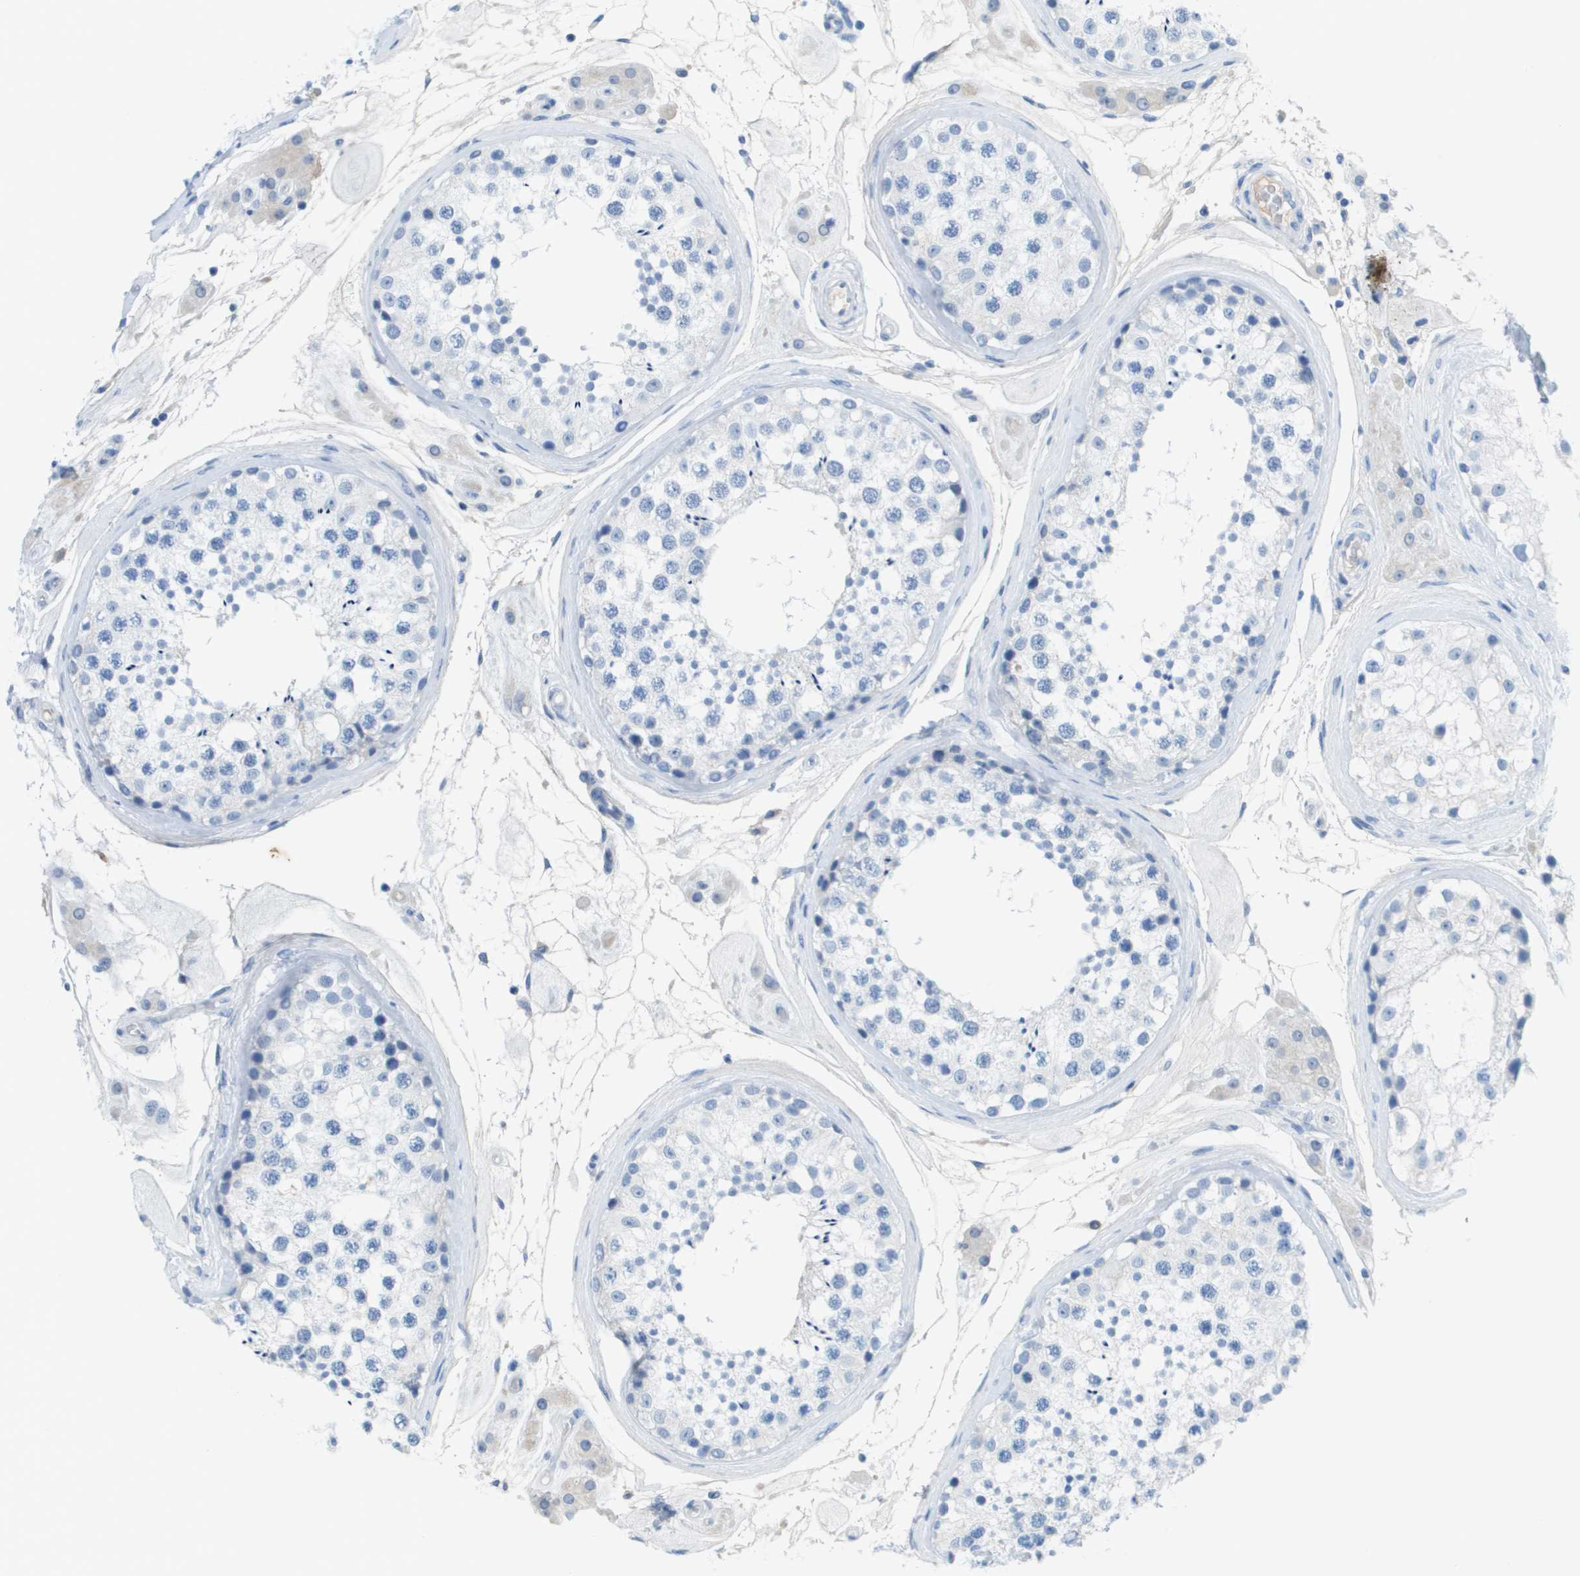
{"staining": {"intensity": "negative", "quantity": "none", "location": "none"}, "tissue": "testis", "cell_type": "Cells in seminiferous ducts", "image_type": "normal", "snomed": [{"axis": "morphology", "description": "Normal tissue, NOS"}, {"axis": "topography", "description": "Testis"}], "caption": "The photomicrograph shows no significant positivity in cells in seminiferous ducts of testis. The staining was performed using DAB to visualize the protein expression in brown, while the nuclei were stained in blue with hematoxylin (Magnification: 20x).", "gene": "GPR18", "patient": {"sex": "male", "age": 46}}